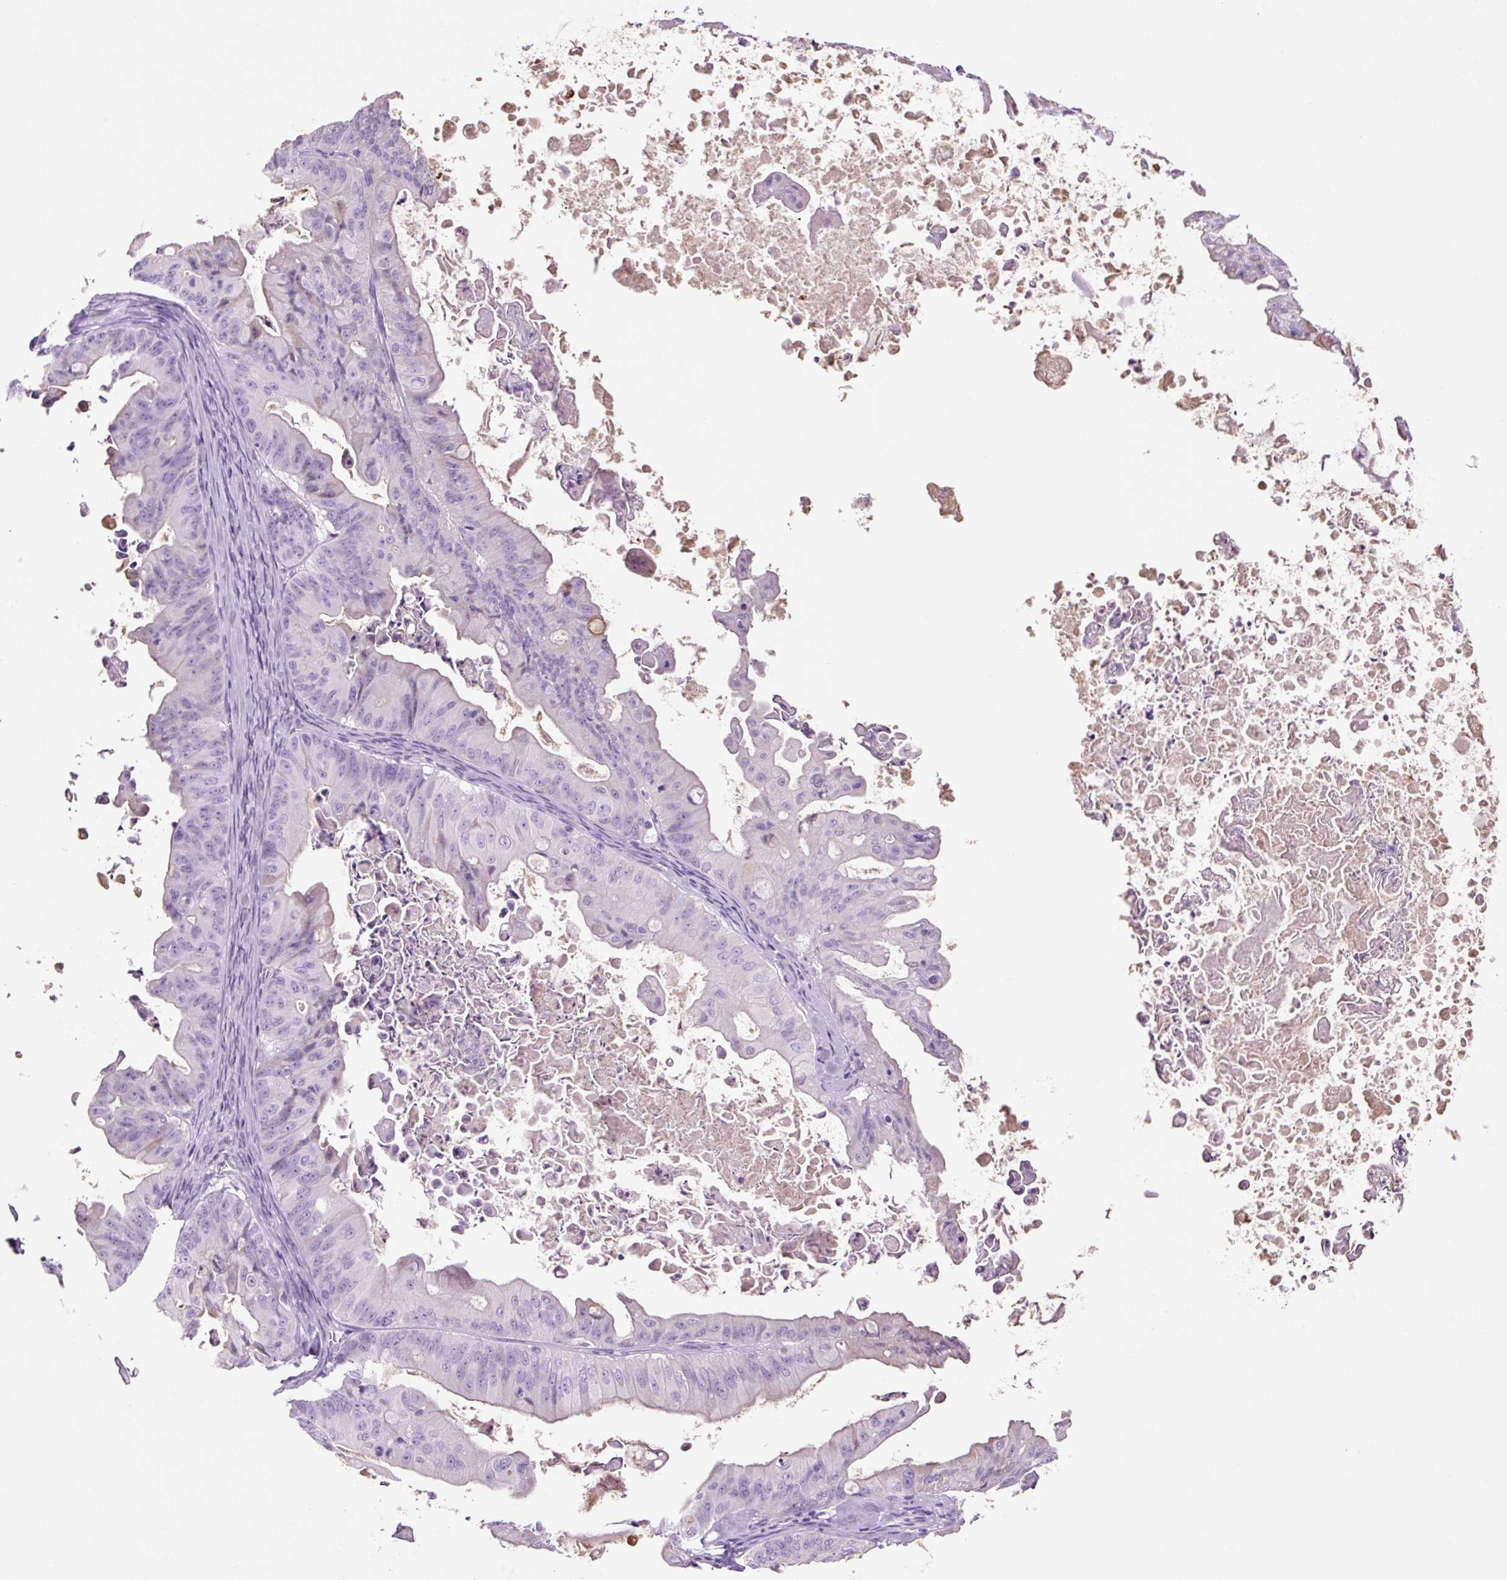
{"staining": {"intensity": "negative", "quantity": "none", "location": "none"}, "tissue": "ovarian cancer", "cell_type": "Tumor cells", "image_type": "cancer", "snomed": [{"axis": "morphology", "description": "Cystadenocarcinoma, mucinous, NOS"}, {"axis": "topography", "description": "Ovary"}], "caption": "Micrograph shows no protein expression in tumor cells of ovarian cancer tissue.", "gene": "TFF2", "patient": {"sex": "female", "age": 37}}